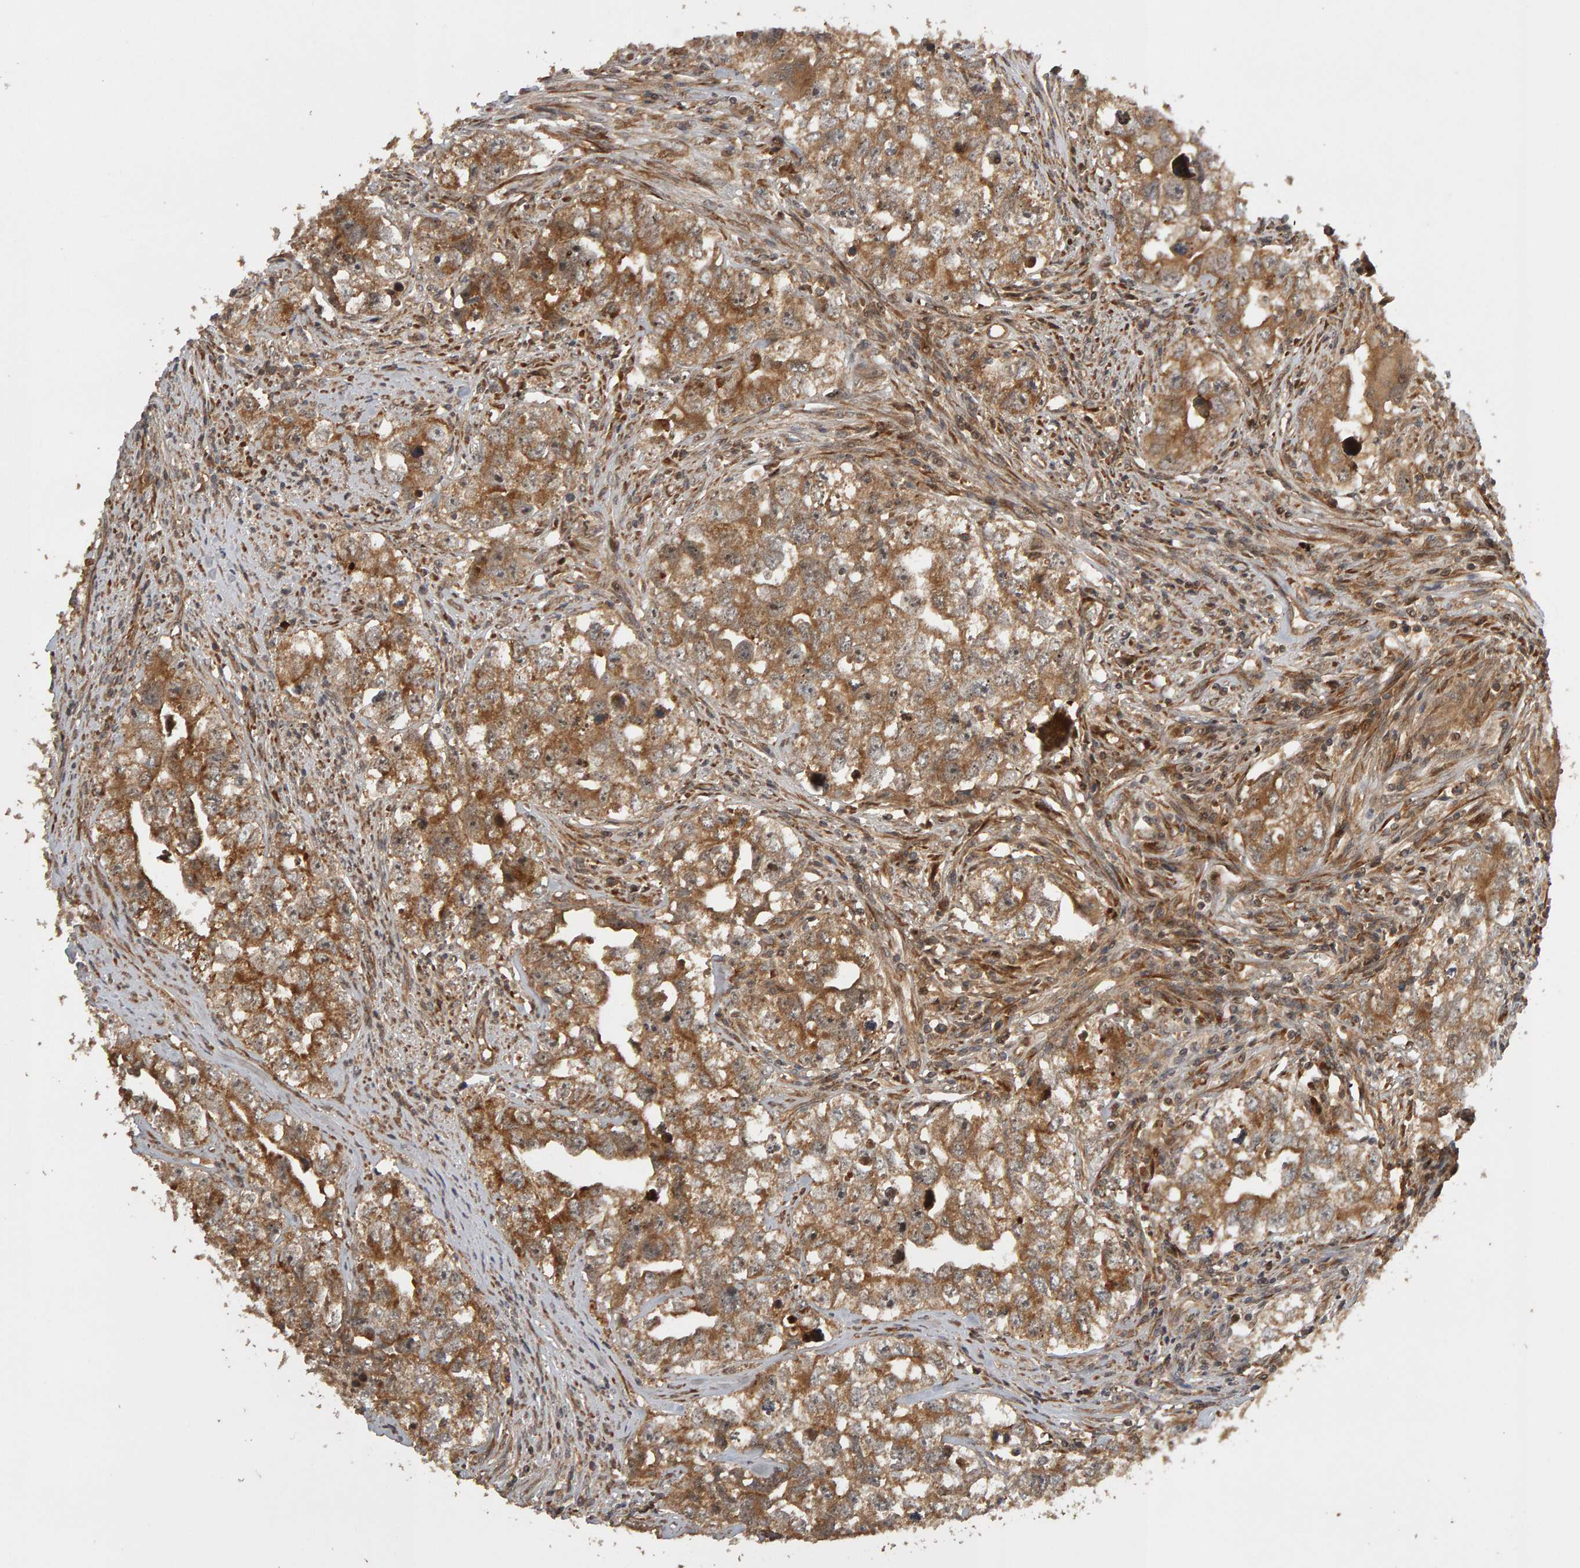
{"staining": {"intensity": "moderate", "quantity": ">75%", "location": "cytoplasmic/membranous"}, "tissue": "testis cancer", "cell_type": "Tumor cells", "image_type": "cancer", "snomed": [{"axis": "morphology", "description": "Seminoma, NOS"}, {"axis": "morphology", "description": "Carcinoma, Embryonal, NOS"}, {"axis": "topography", "description": "Testis"}], "caption": "An image of human testis embryonal carcinoma stained for a protein demonstrates moderate cytoplasmic/membranous brown staining in tumor cells.", "gene": "ZFAND1", "patient": {"sex": "male", "age": 43}}